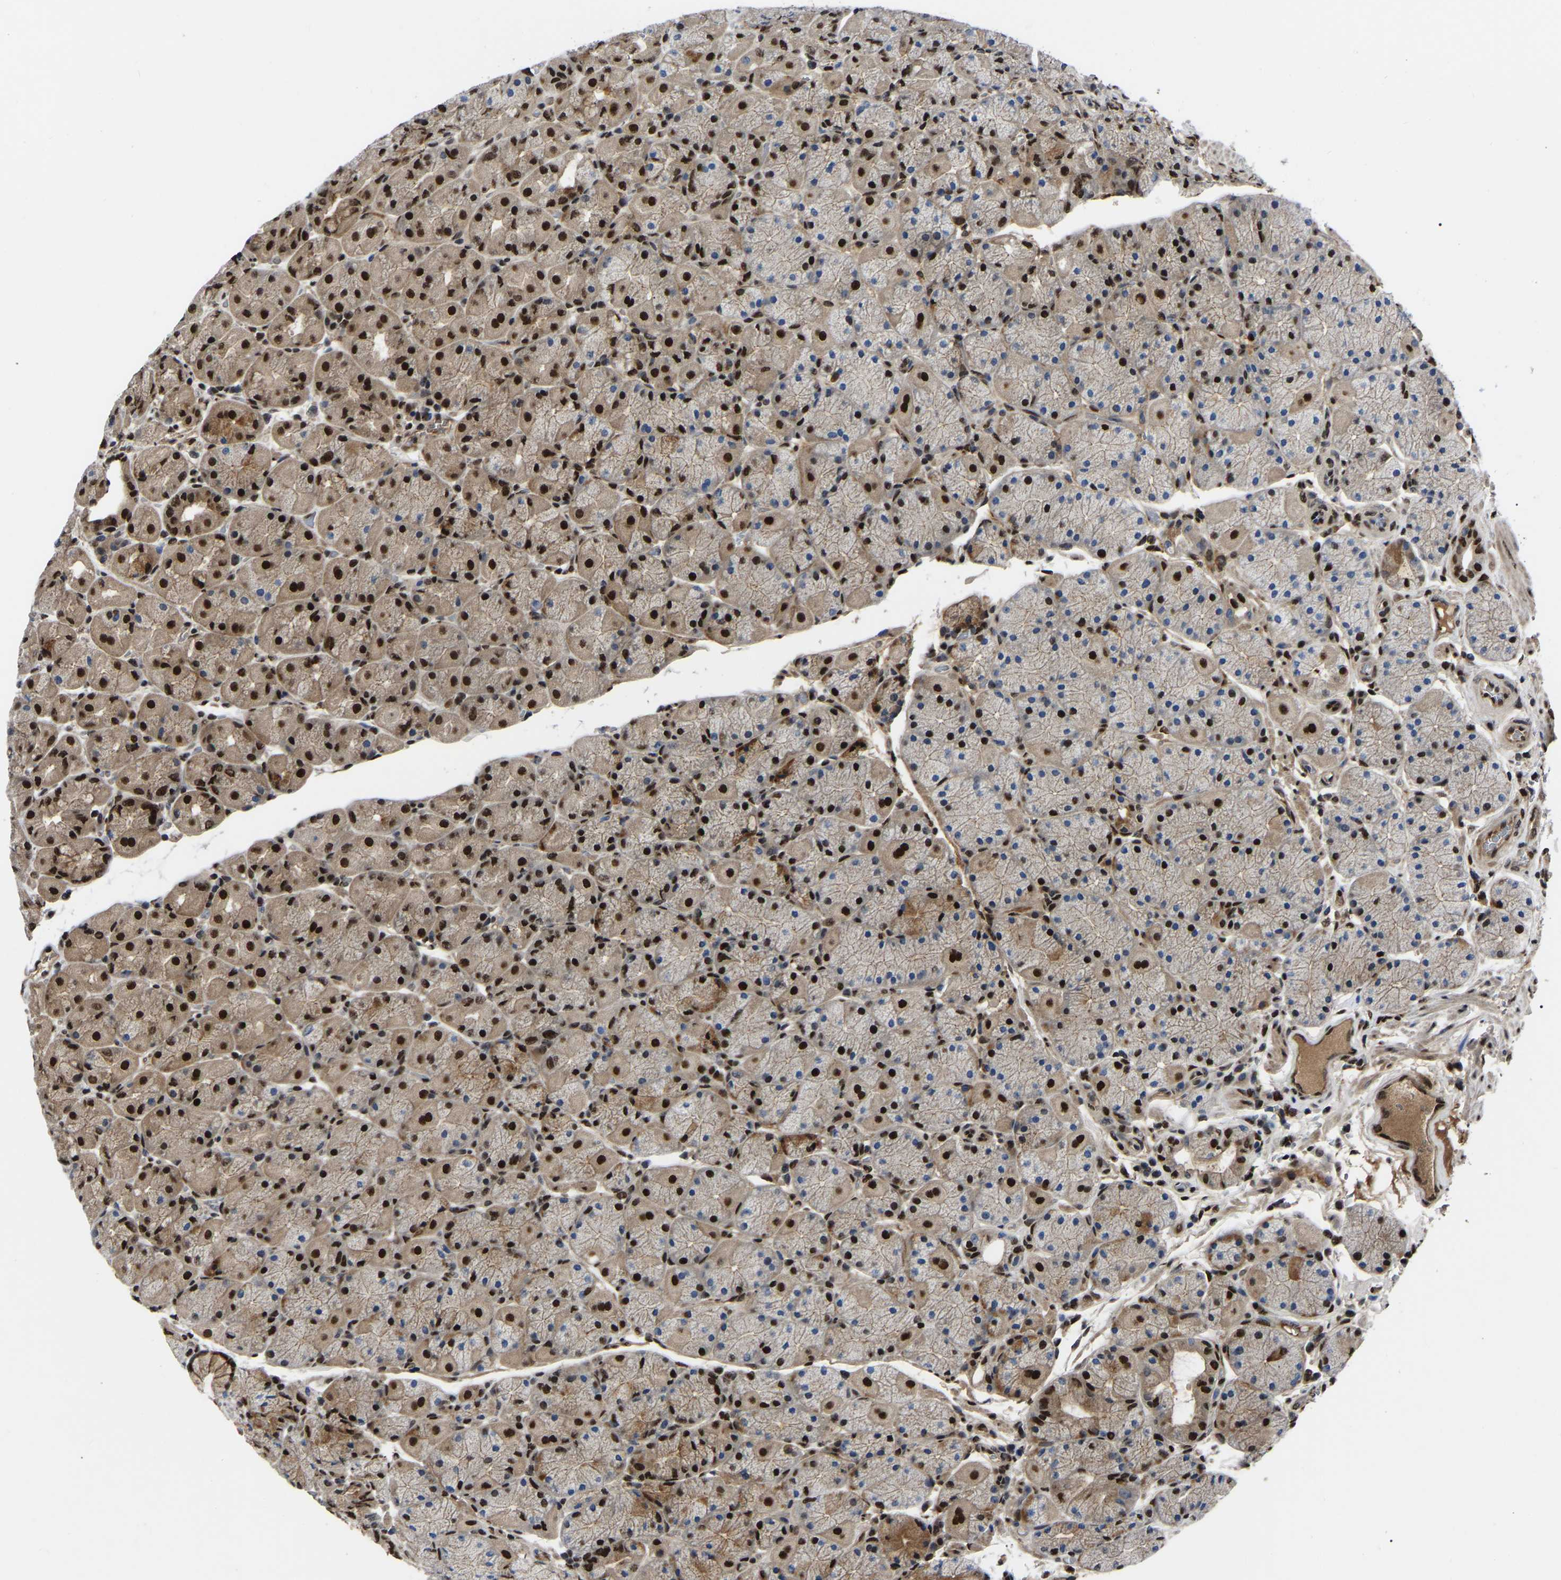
{"staining": {"intensity": "strong", "quantity": "25%-75%", "location": "cytoplasmic/membranous,nuclear"}, "tissue": "stomach", "cell_type": "Glandular cells", "image_type": "normal", "snomed": [{"axis": "morphology", "description": "Normal tissue, NOS"}, {"axis": "morphology", "description": "Carcinoid, malignant, NOS"}, {"axis": "topography", "description": "Stomach, upper"}], "caption": "The photomicrograph displays immunohistochemical staining of unremarkable stomach. There is strong cytoplasmic/membranous,nuclear expression is appreciated in approximately 25%-75% of glandular cells.", "gene": "TRIM35", "patient": {"sex": "male", "age": 39}}